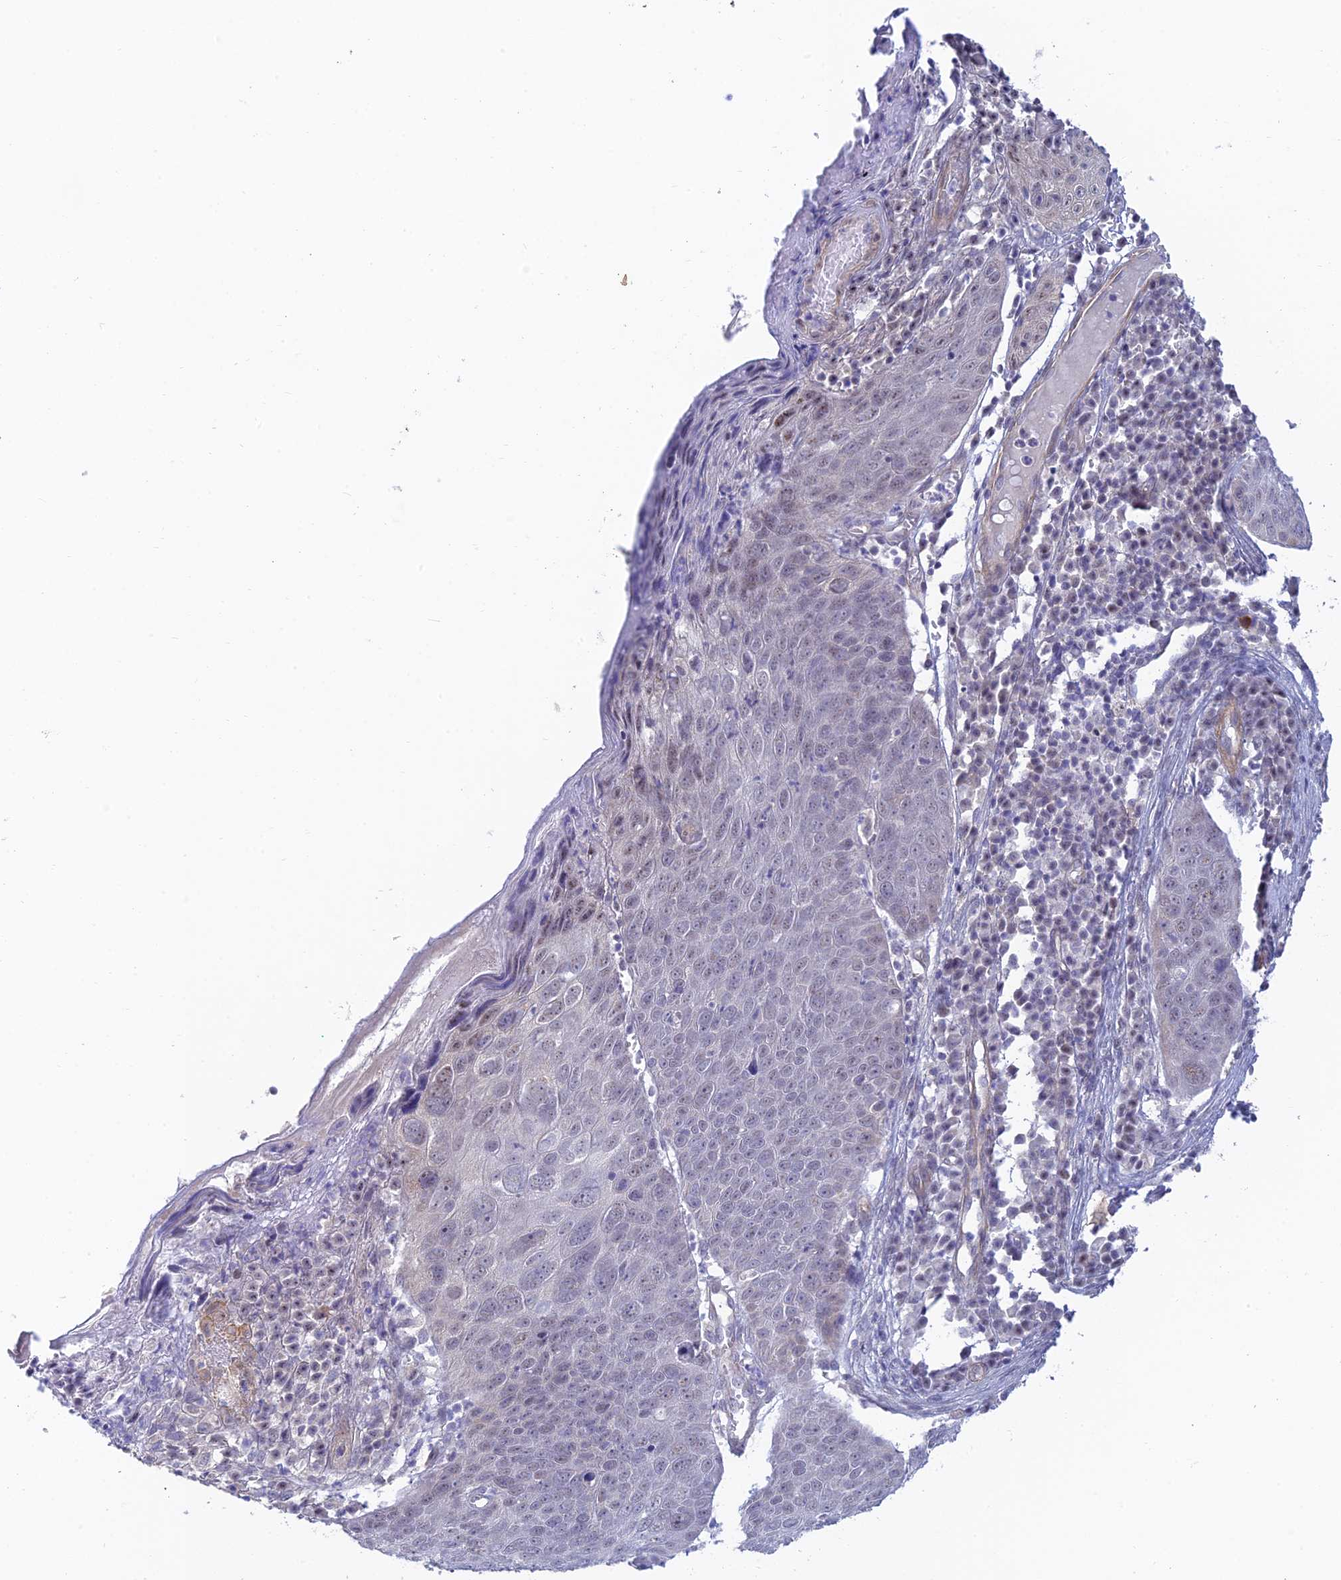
{"staining": {"intensity": "weak", "quantity": "<25%", "location": "nuclear"}, "tissue": "skin cancer", "cell_type": "Tumor cells", "image_type": "cancer", "snomed": [{"axis": "morphology", "description": "Squamous cell carcinoma, NOS"}, {"axis": "topography", "description": "Skin"}], "caption": "This image is of skin cancer stained with immunohistochemistry (IHC) to label a protein in brown with the nuclei are counter-stained blue. There is no positivity in tumor cells.", "gene": "CFAP92", "patient": {"sex": "male", "age": 71}}